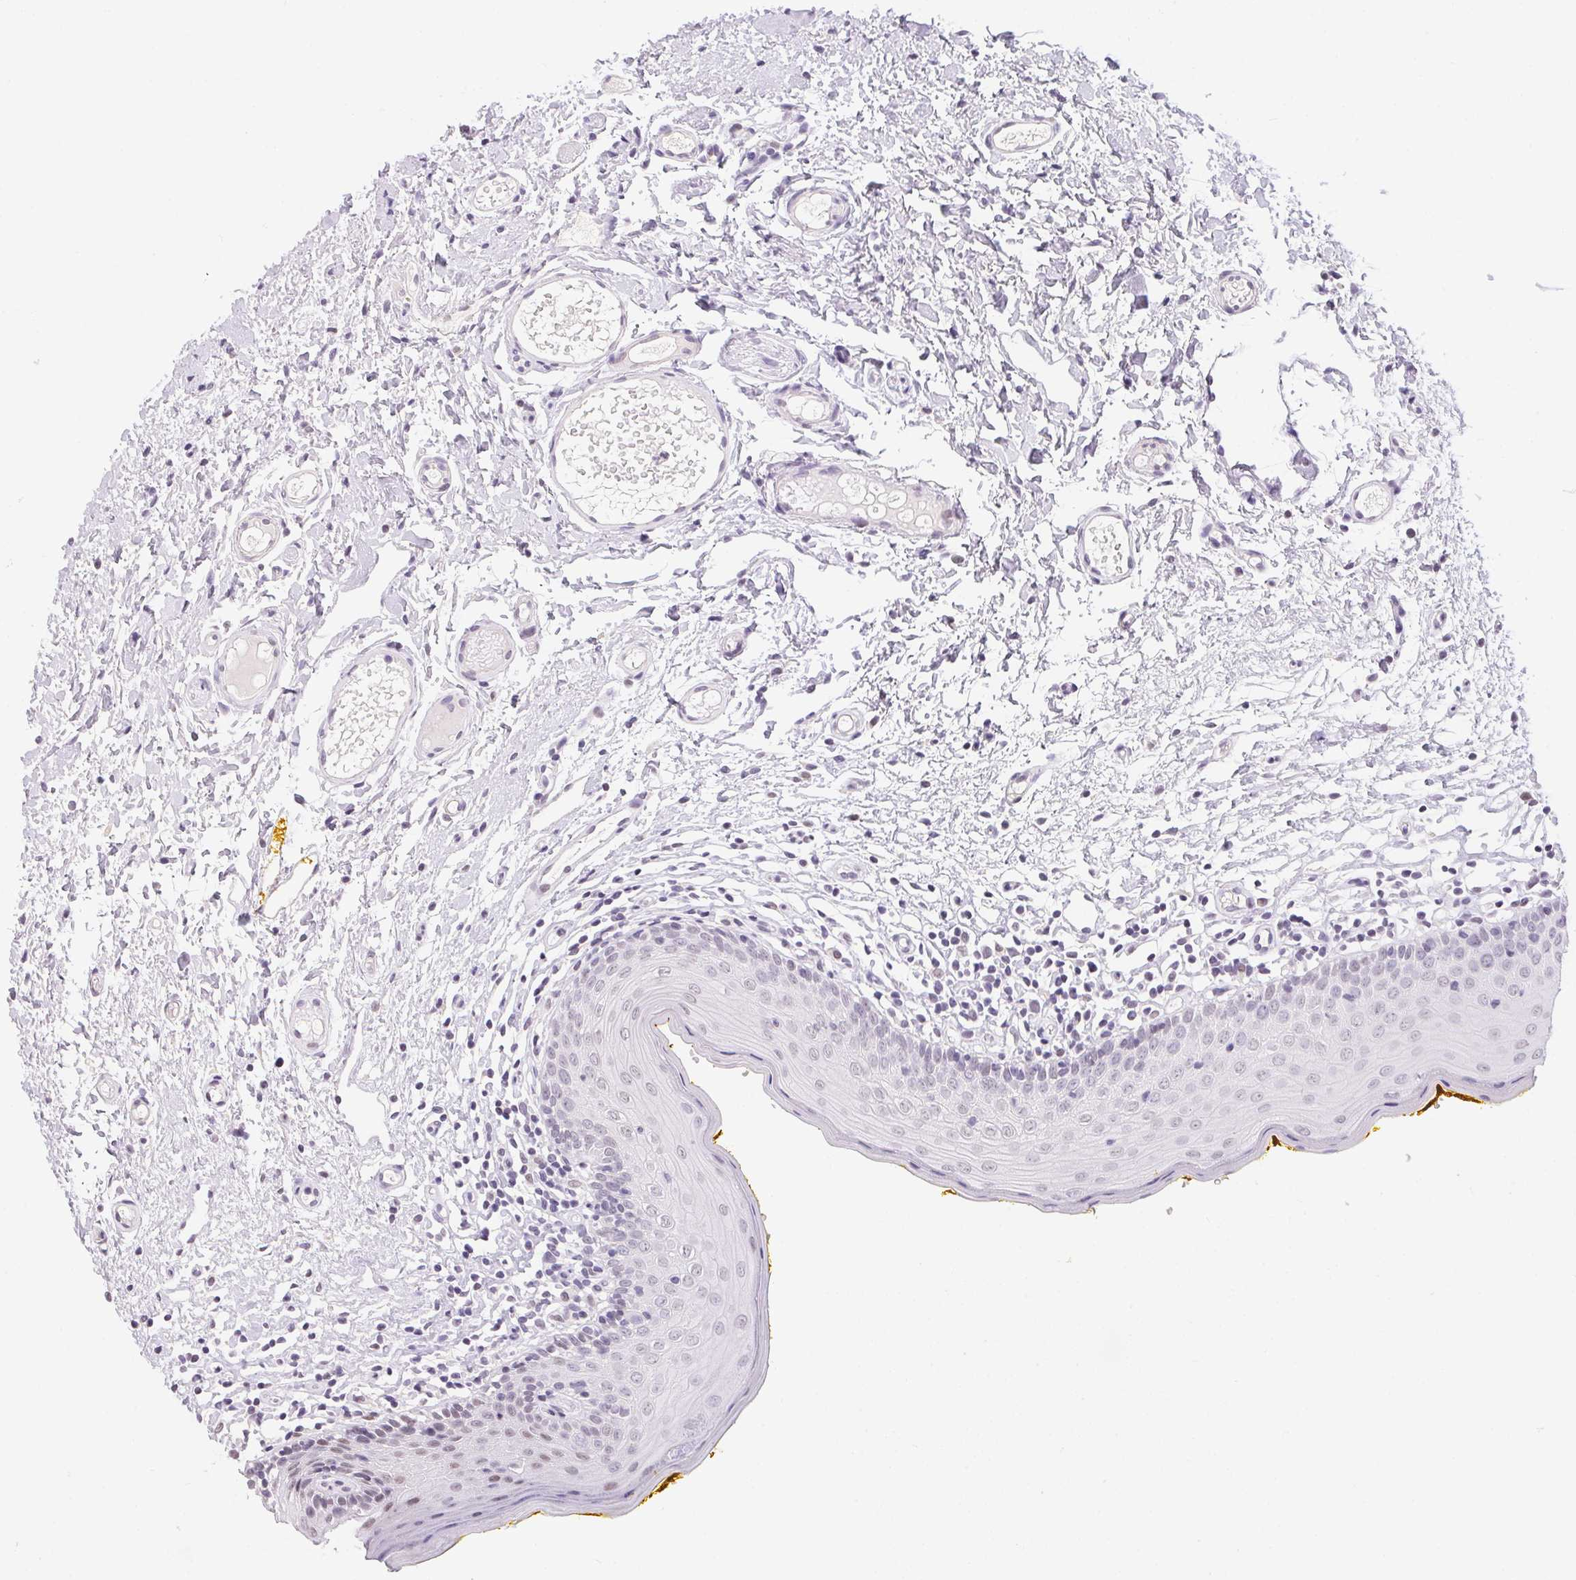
{"staining": {"intensity": "weak", "quantity": "<25%", "location": "nuclear"}, "tissue": "oral mucosa", "cell_type": "Squamous epithelial cells", "image_type": "normal", "snomed": [{"axis": "morphology", "description": "Normal tissue, NOS"}, {"axis": "topography", "description": "Oral tissue"}, {"axis": "topography", "description": "Tounge, NOS"}], "caption": "Immunohistochemistry (IHC) photomicrograph of unremarkable oral mucosa: human oral mucosa stained with DAB (3,3'-diaminobenzidine) reveals no significant protein positivity in squamous epithelial cells.", "gene": "KDM4D", "patient": {"sex": "female", "age": 58}}